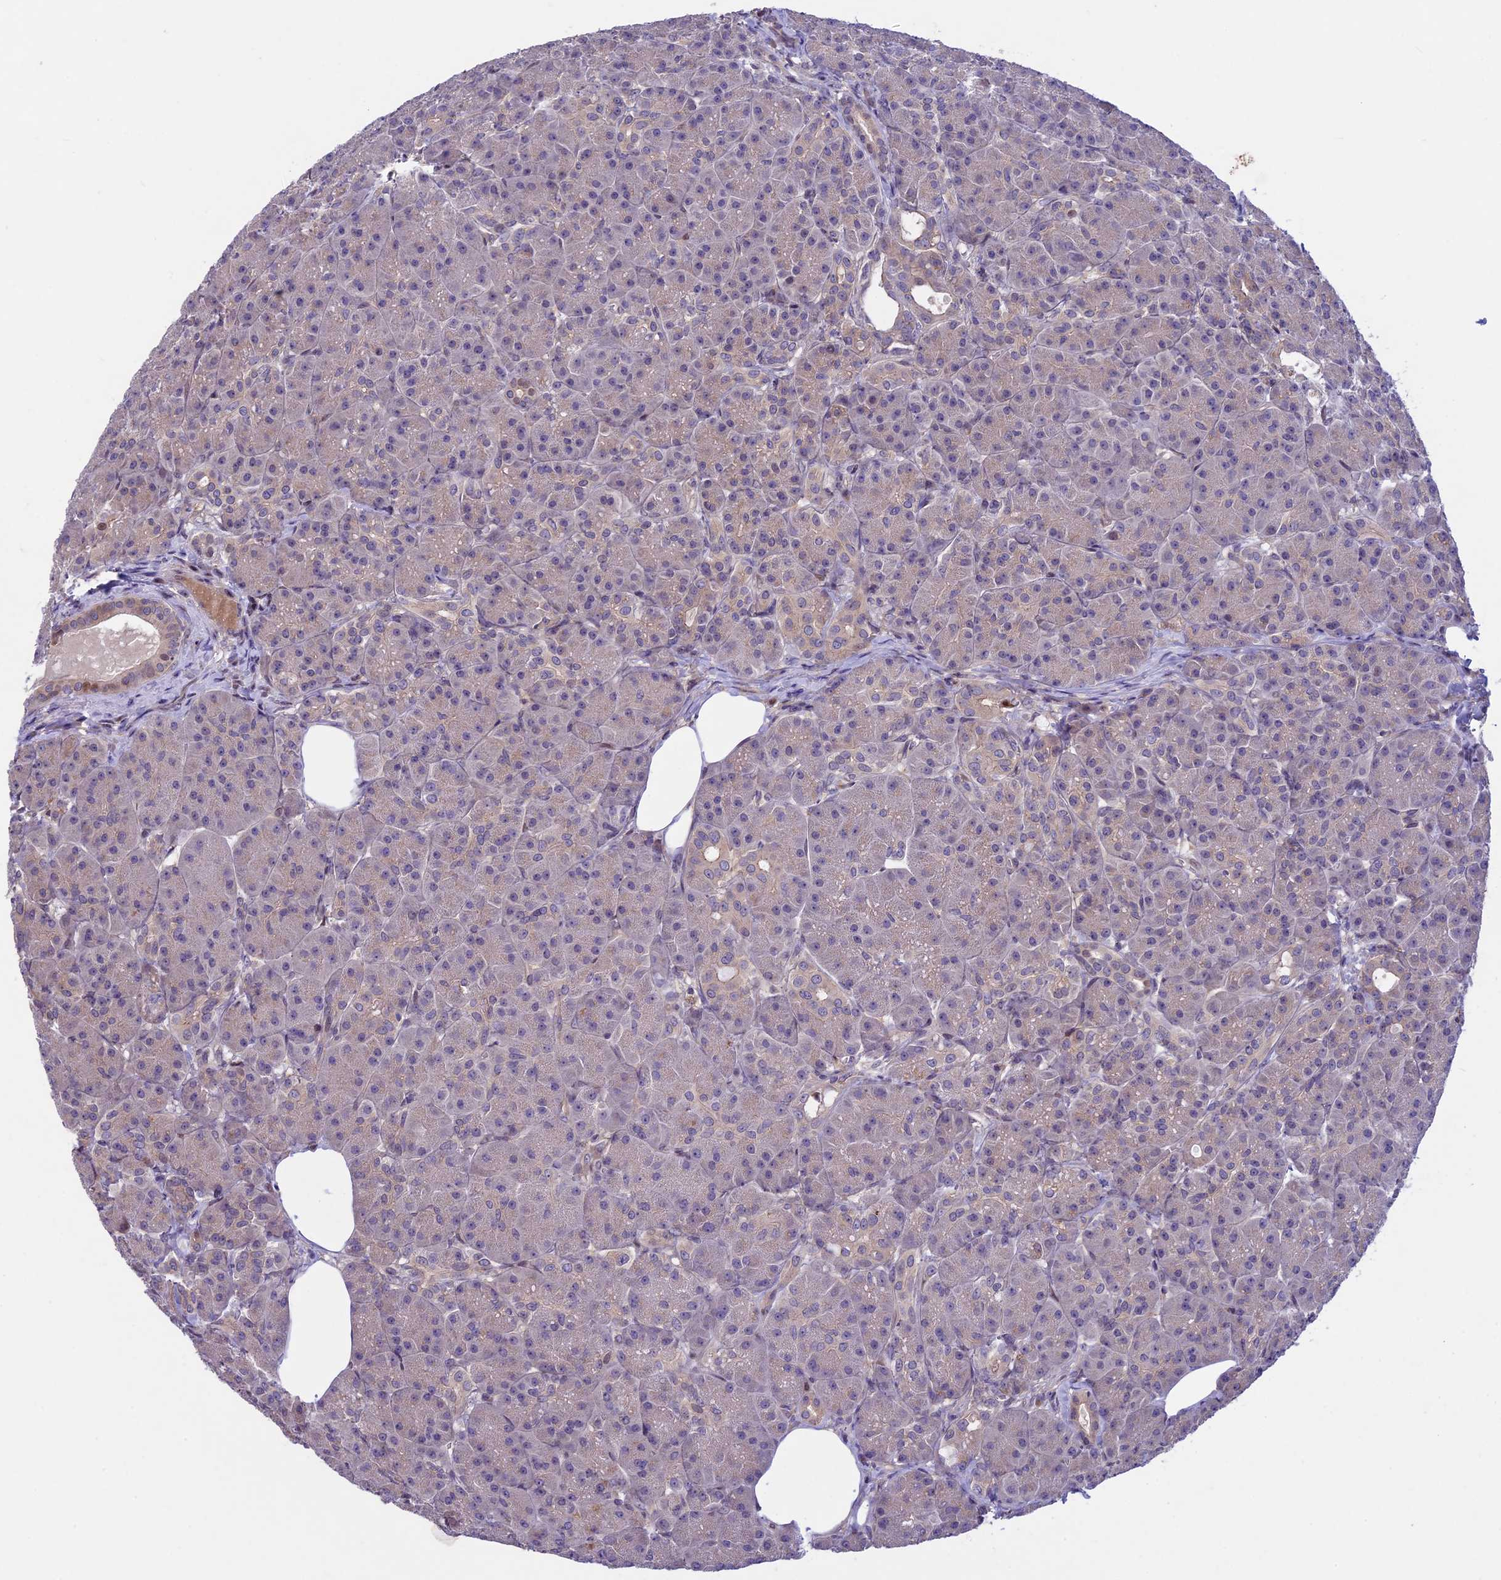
{"staining": {"intensity": "weak", "quantity": "<25%", "location": "cytoplasmic/membranous"}, "tissue": "pancreas", "cell_type": "Exocrine glandular cells", "image_type": "normal", "snomed": [{"axis": "morphology", "description": "Normal tissue, NOS"}, {"axis": "topography", "description": "Pancreas"}], "caption": "High power microscopy histopathology image of an immunohistochemistry image of unremarkable pancreas, revealing no significant positivity in exocrine glandular cells. Brightfield microscopy of IHC stained with DAB (3,3'-diaminobenzidine) (brown) and hematoxylin (blue), captured at high magnification.", "gene": "MAN2C1", "patient": {"sex": "male", "age": 63}}